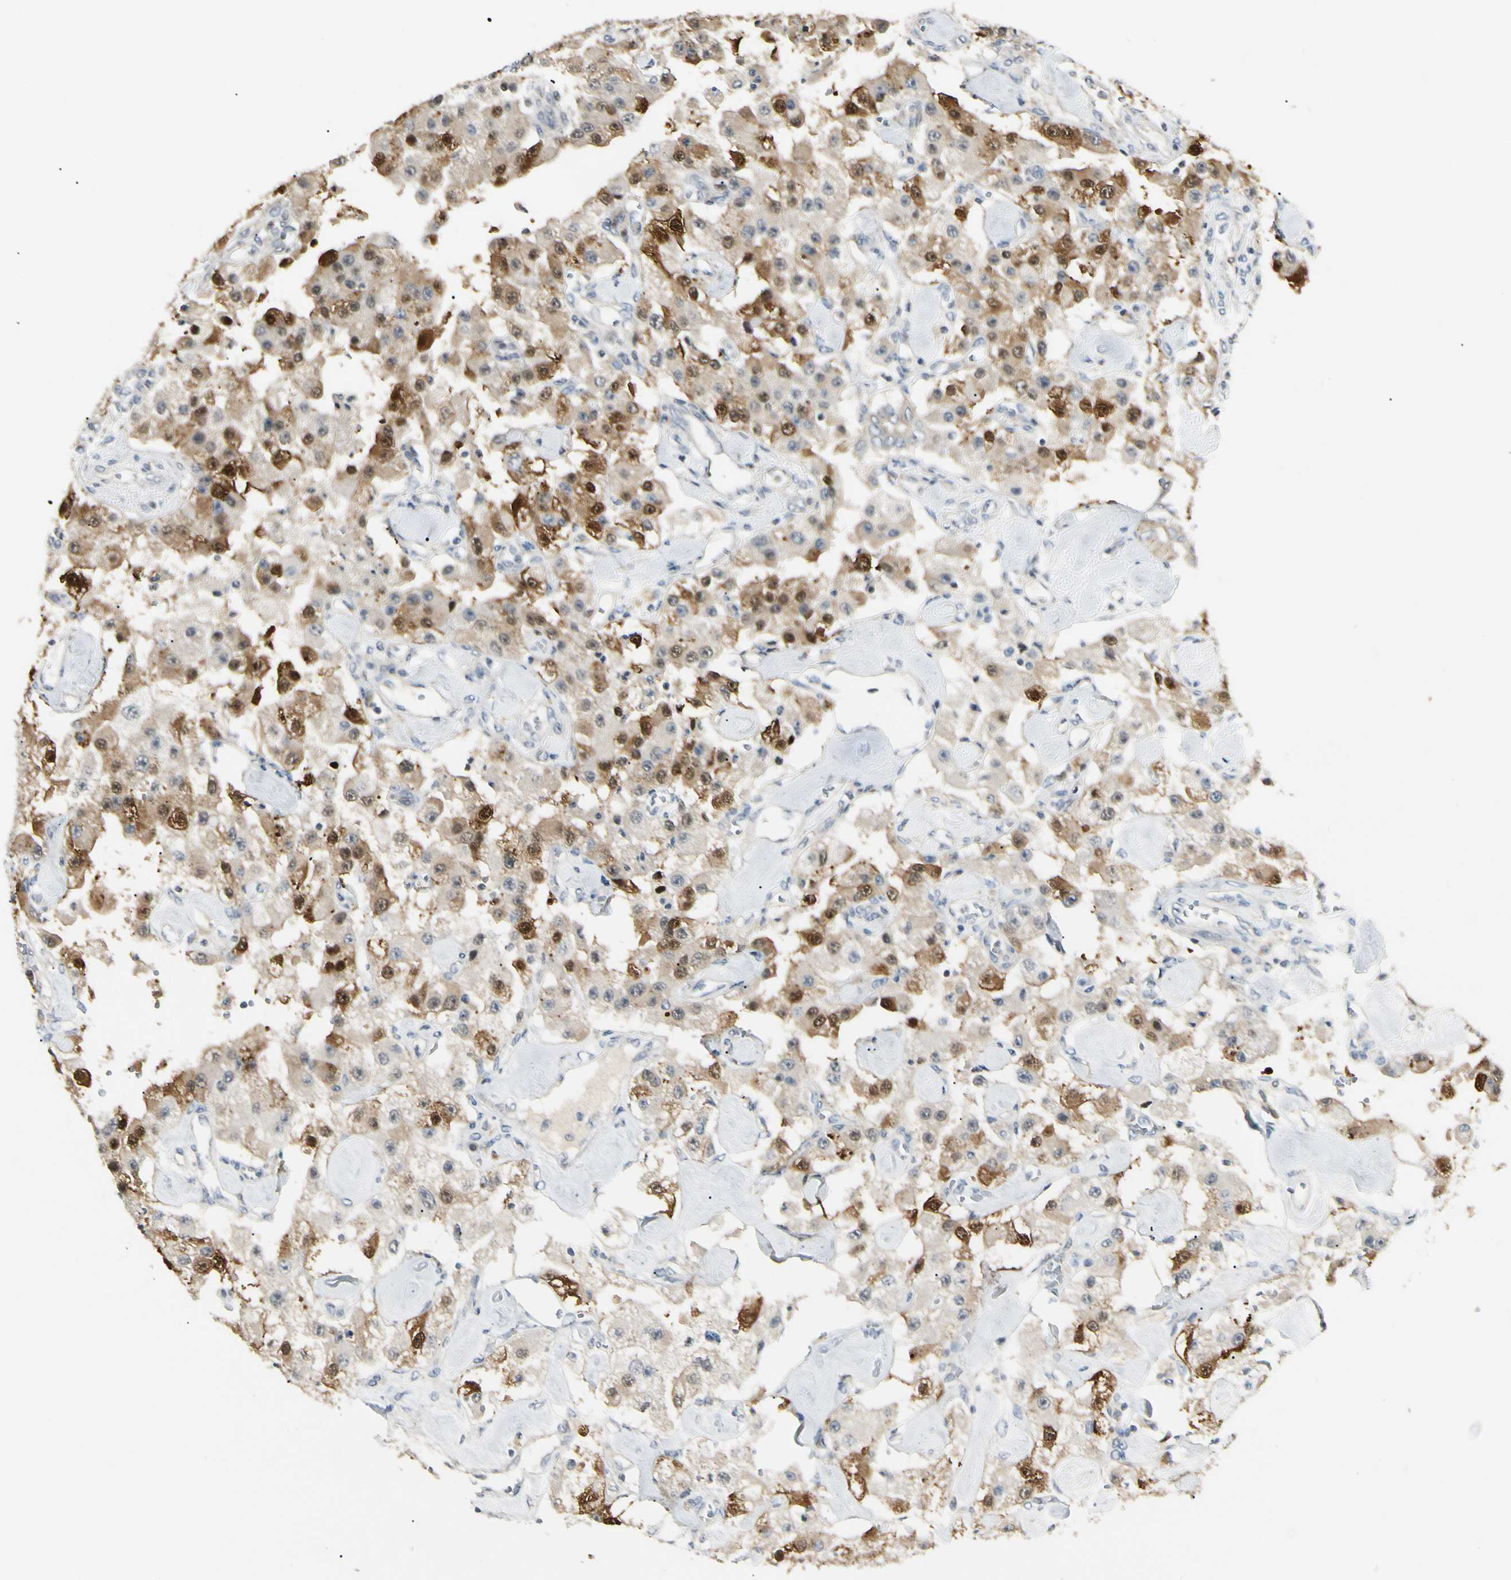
{"staining": {"intensity": "strong", "quantity": "25%-75%", "location": "cytoplasmic/membranous,nuclear"}, "tissue": "carcinoid", "cell_type": "Tumor cells", "image_type": "cancer", "snomed": [{"axis": "morphology", "description": "Carcinoid, malignant, NOS"}, {"axis": "topography", "description": "Pancreas"}], "caption": "IHC (DAB) staining of carcinoid displays strong cytoplasmic/membranous and nuclear protein expression in about 25%-75% of tumor cells.", "gene": "P3H2", "patient": {"sex": "male", "age": 41}}